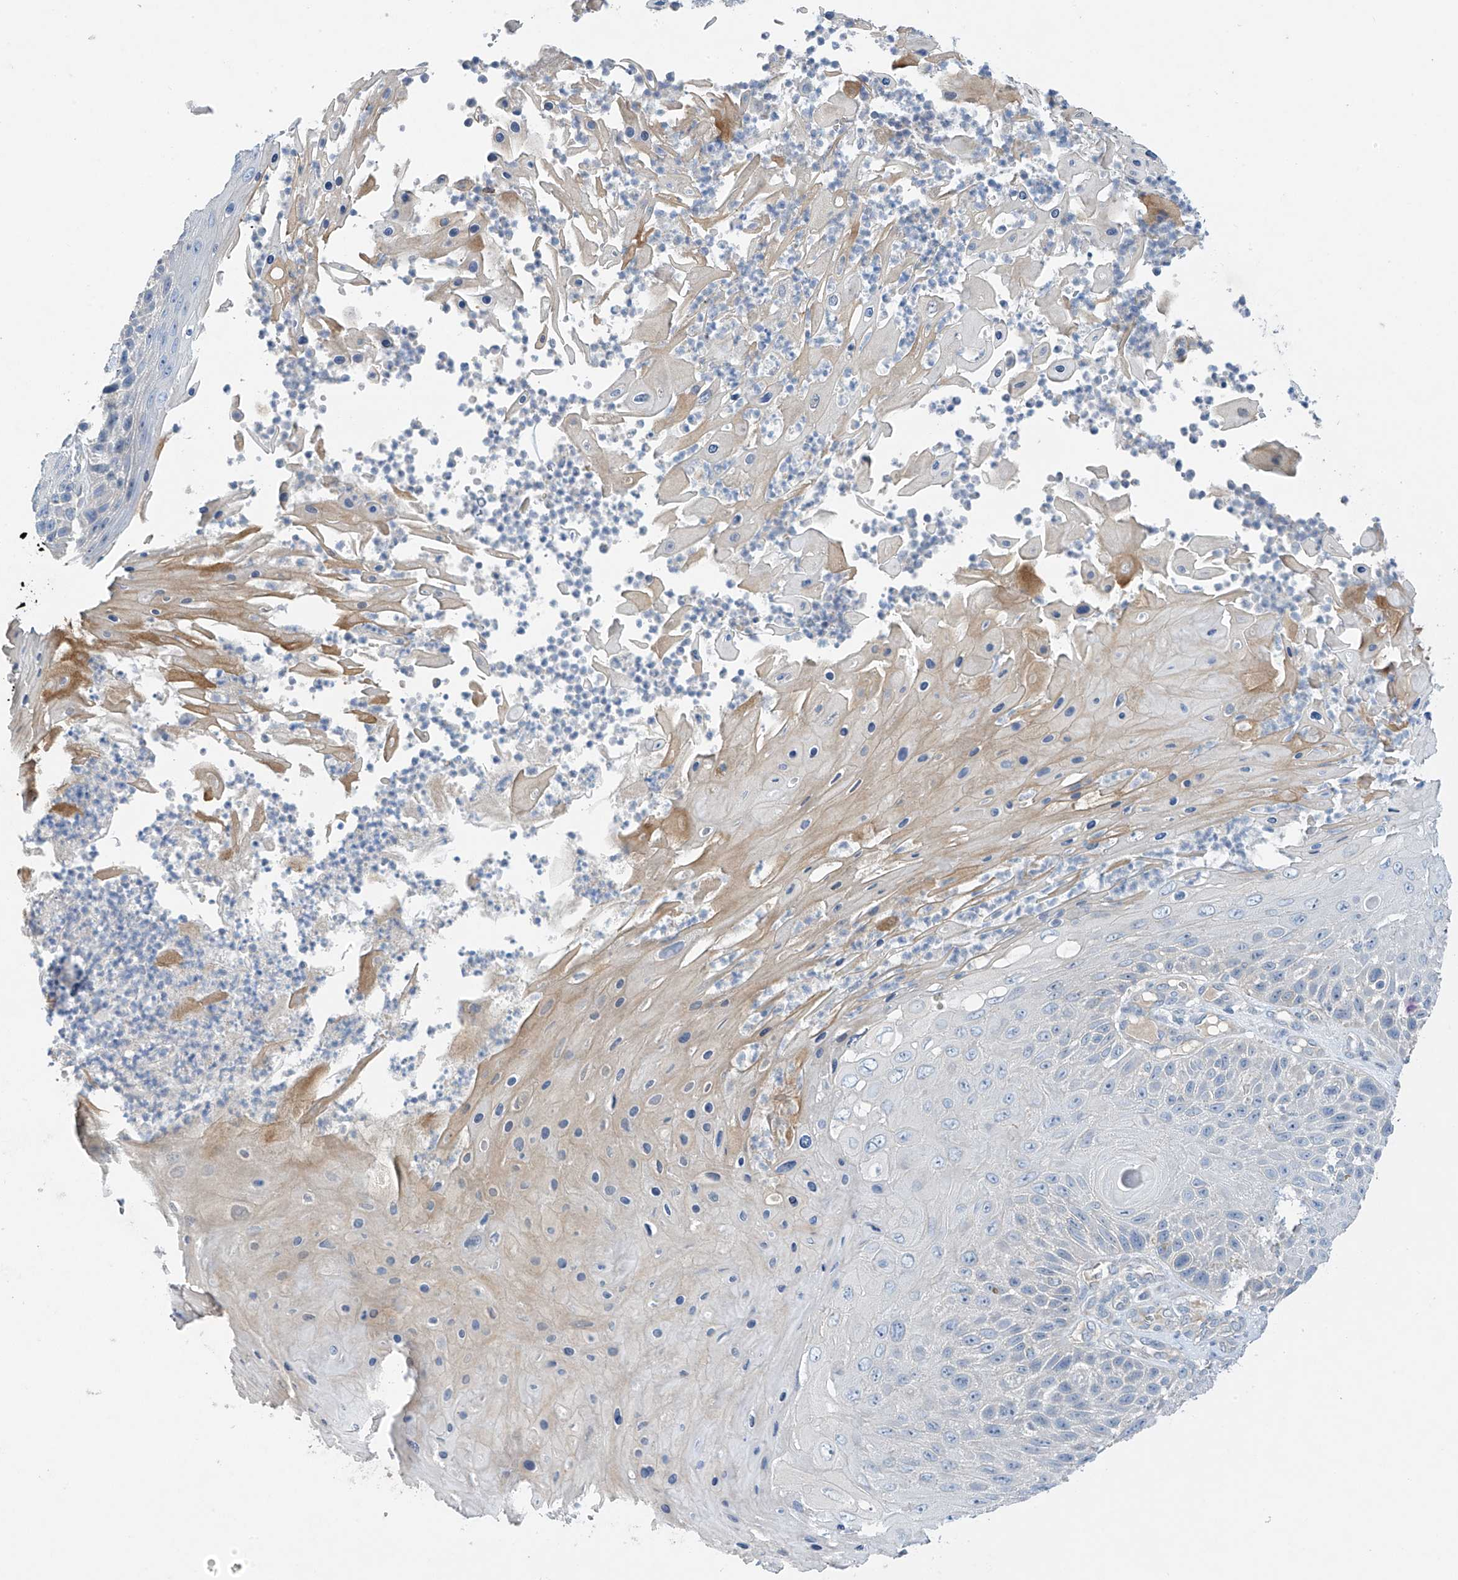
{"staining": {"intensity": "negative", "quantity": "none", "location": "none"}, "tissue": "skin cancer", "cell_type": "Tumor cells", "image_type": "cancer", "snomed": [{"axis": "morphology", "description": "Squamous cell carcinoma, NOS"}, {"axis": "topography", "description": "Skin"}], "caption": "A high-resolution image shows IHC staining of squamous cell carcinoma (skin), which reveals no significant positivity in tumor cells.", "gene": "PRSS12", "patient": {"sex": "female", "age": 88}}